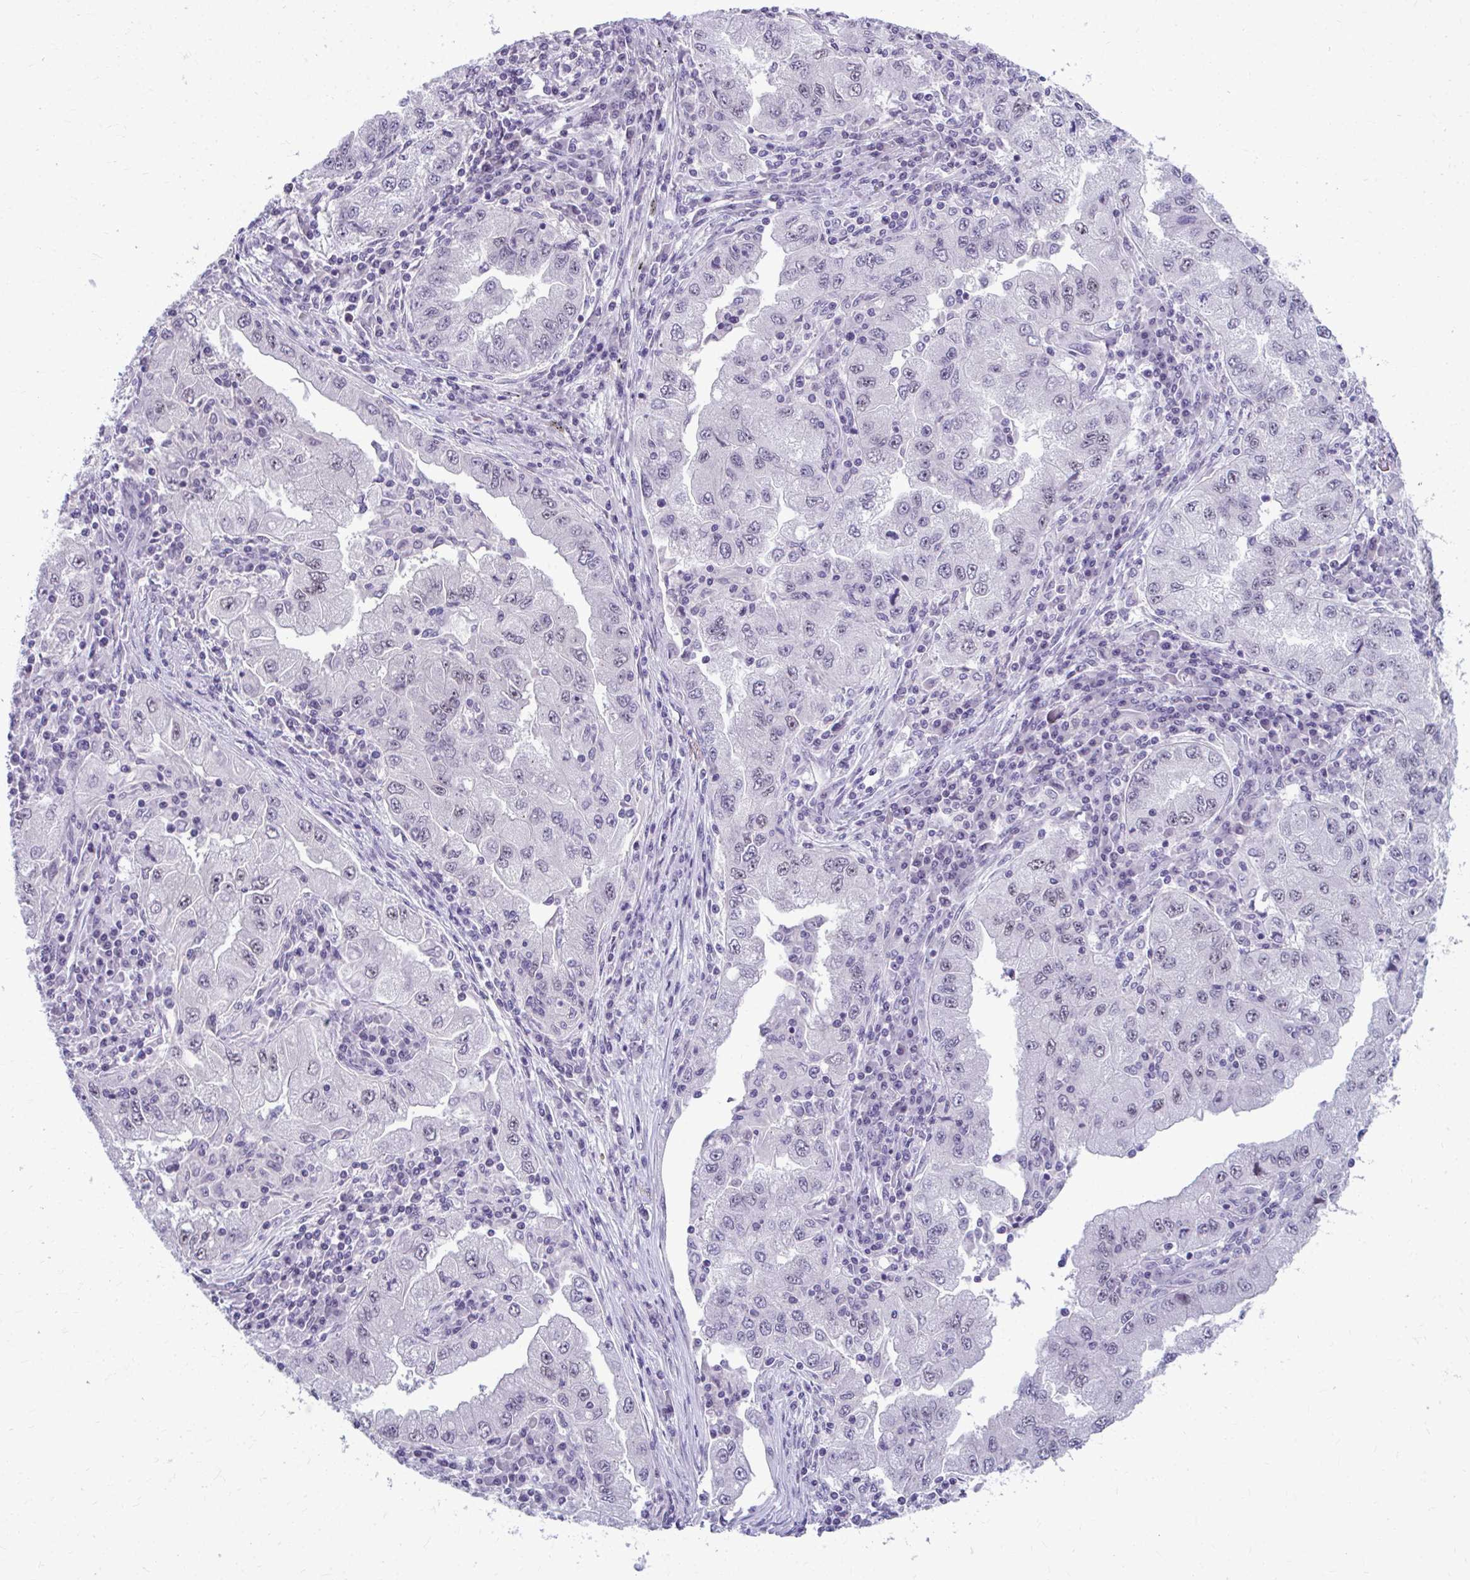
{"staining": {"intensity": "negative", "quantity": "none", "location": "none"}, "tissue": "lung cancer", "cell_type": "Tumor cells", "image_type": "cancer", "snomed": [{"axis": "morphology", "description": "Adenocarcinoma, NOS"}, {"axis": "morphology", "description": "Adenocarcinoma primary or metastatic"}, {"axis": "topography", "description": "Lung"}], "caption": "IHC of human lung adenocarcinoma exhibits no expression in tumor cells.", "gene": "MAF1", "patient": {"sex": "male", "age": 74}}